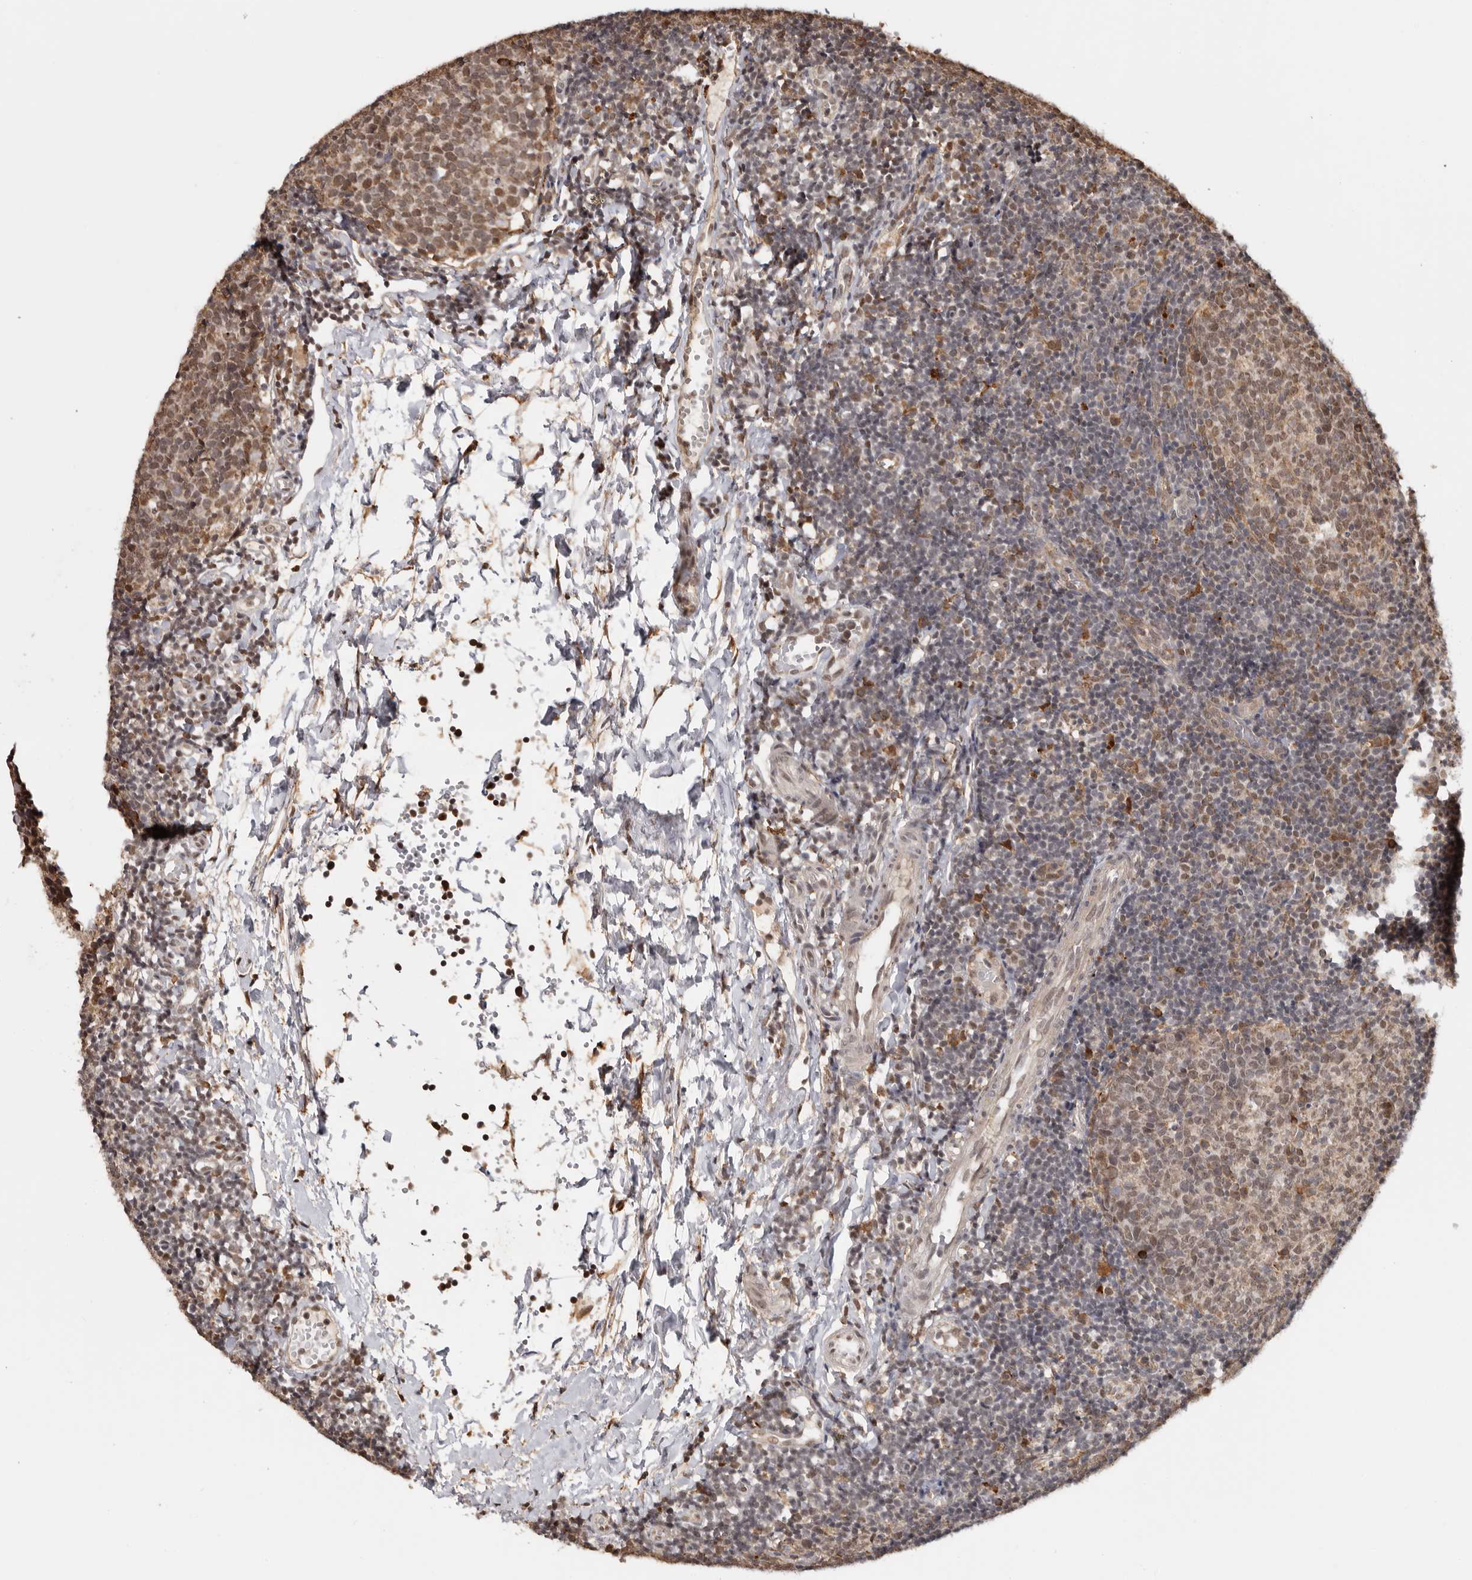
{"staining": {"intensity": "moderate", "quantity": ">75%", "location": "cytoplasmic/membranous,nuclear"}, "tissue": "tonsil", "cell_type": "Germinal center cells", "image_type": "normal", "snomed": [{"axis": "morphology", "description": "Normal tissue, NOS"}, {"axis": "topography", "description": "Tonsil"}], "caption": "Moderate cytoplasmic/membranous,nuclear positivity is appreciated in about >75% of germinal center cells in benign tonsil.", "gene": "ZNF83", "patient": {"sex": "female", "age": 19}}